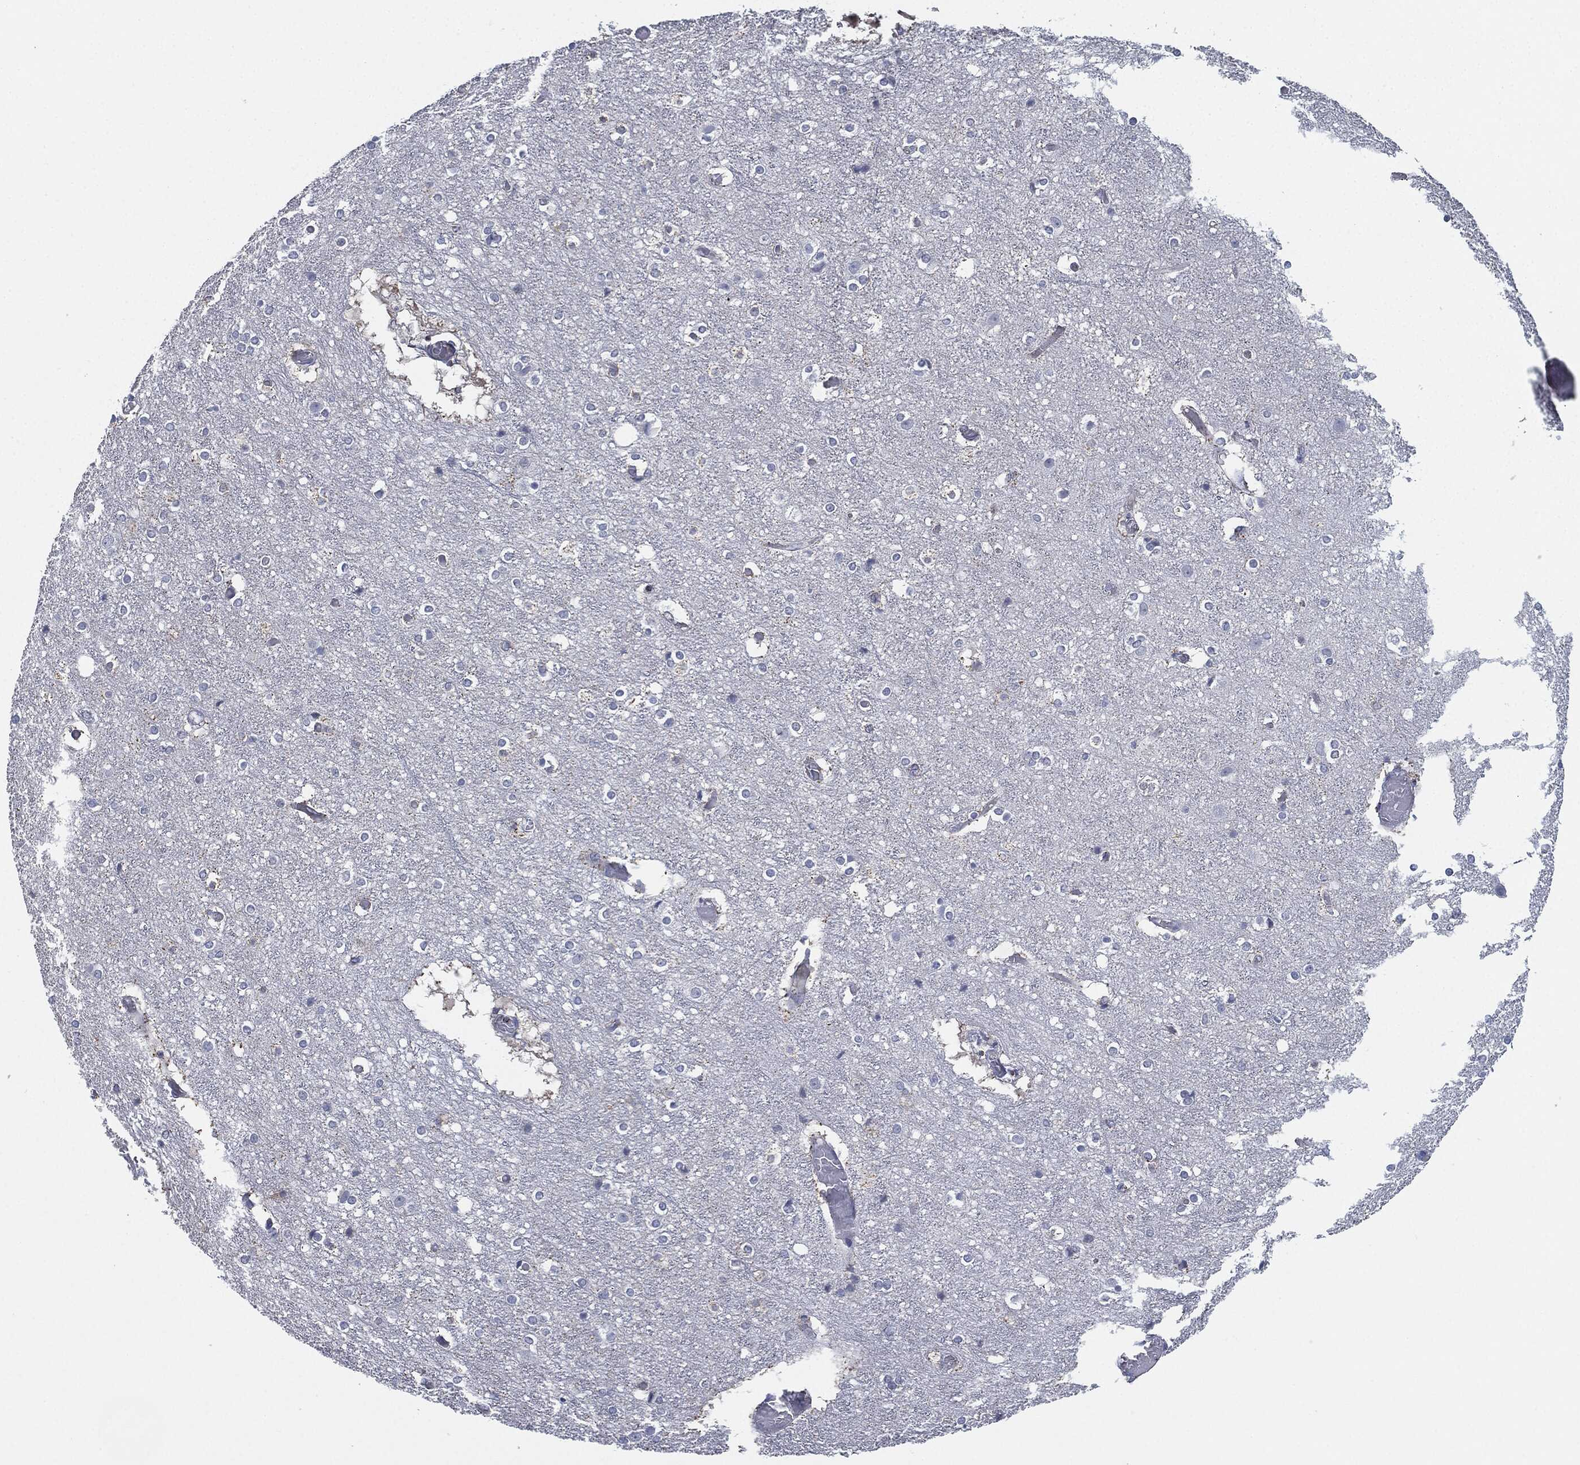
{"staining": {"intensity": "negative", "quantity": "none", "location": "none"}, "tissue": "cerebral cortex", "cell_type": "Endothelial cells", "image_type": "normal", "snomed": [{"axis": "morphology", "description": "Normal tissue, NOS"}, {"axis": "topography", "description": "Cerebral cortex"}], "caption": "This is an immunohistochemistry image of benign human cerebral cortex. There is no staining in endothelial cells.", "gene": "SHROOM2", "patient": {"sex": "female", "age": 52}}